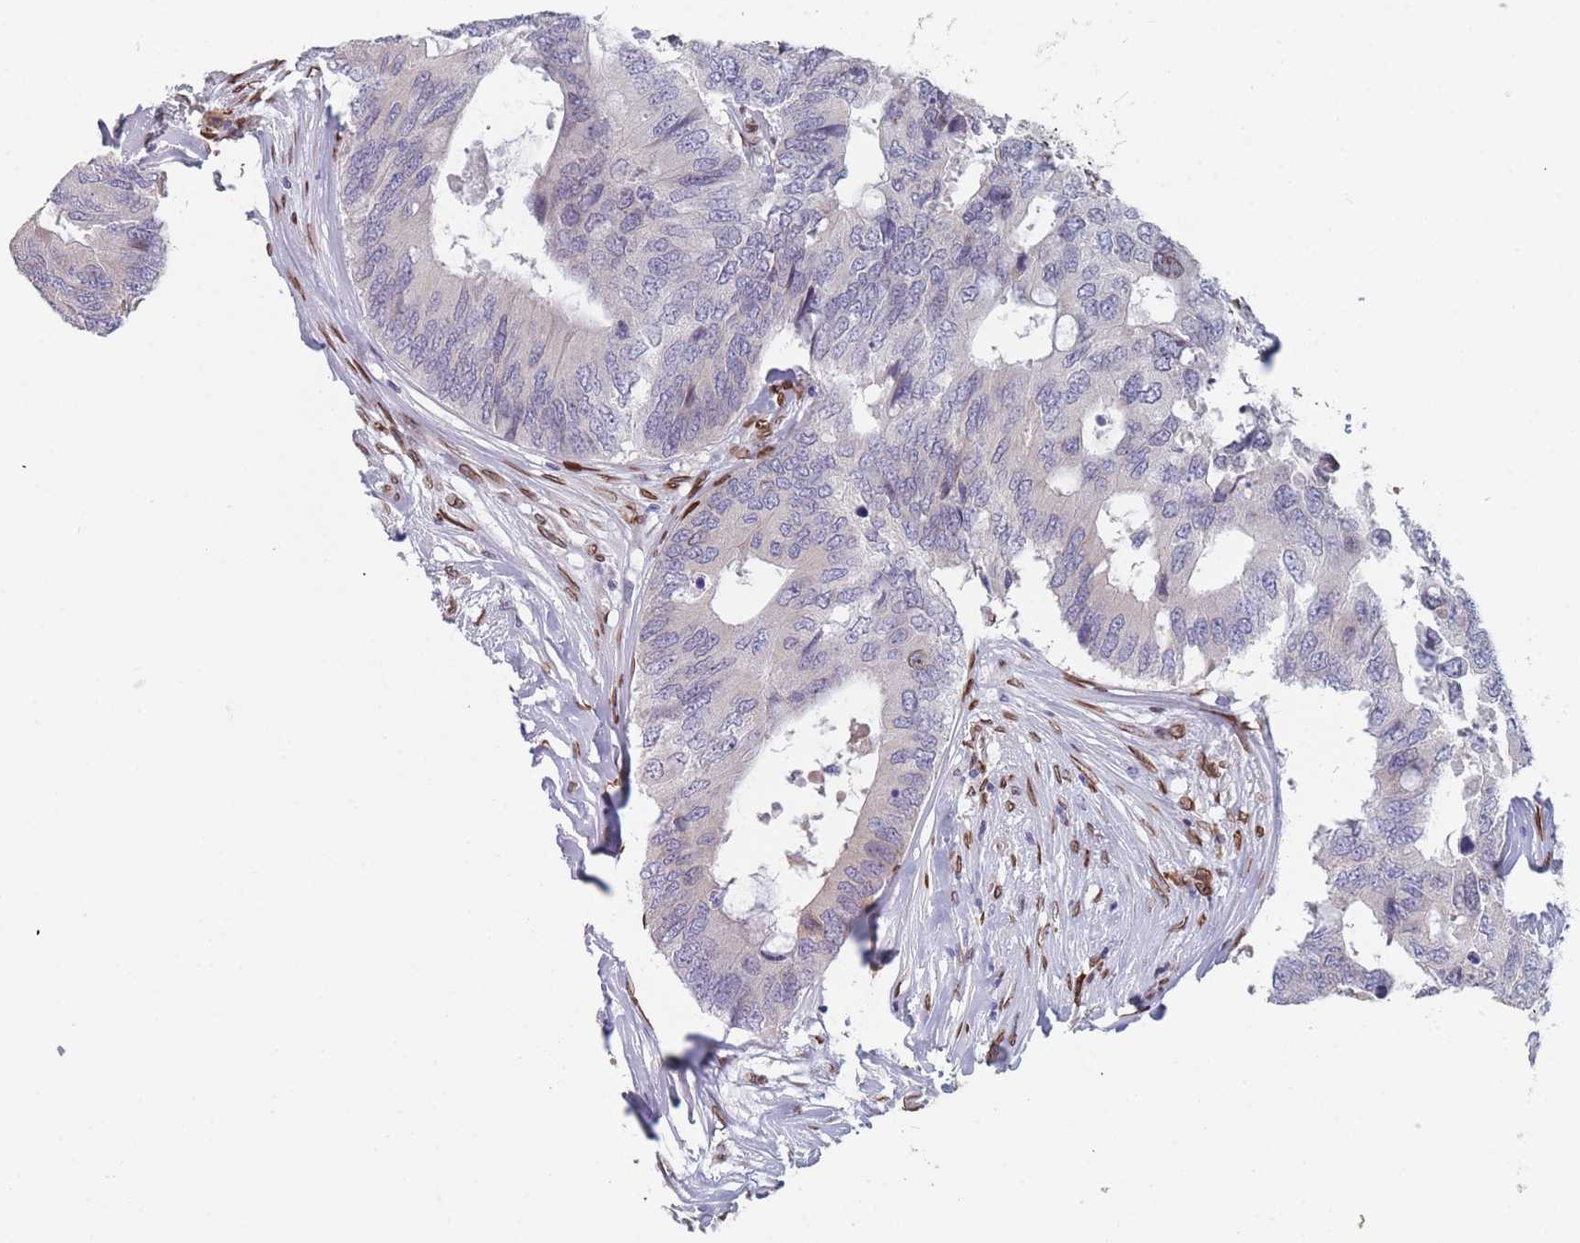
{"staining": {"intensity": "negative", "quantity": "none", "location": "none"}, "tissue": "colorectal cancer", "cell_type": "Tumor cells", "image_type": "cancer", "snomed": [{"axis": "morphology", "description": "Adenocarcinoma, NOS"}, {"axis": "topography", "description": "Colon"}], "caption": "Tumor cells show no significant protein staining in colorectal adenocarcinoma.", "gene": "ZBTB1", "patient": {"sex": "male", "age": 71}}